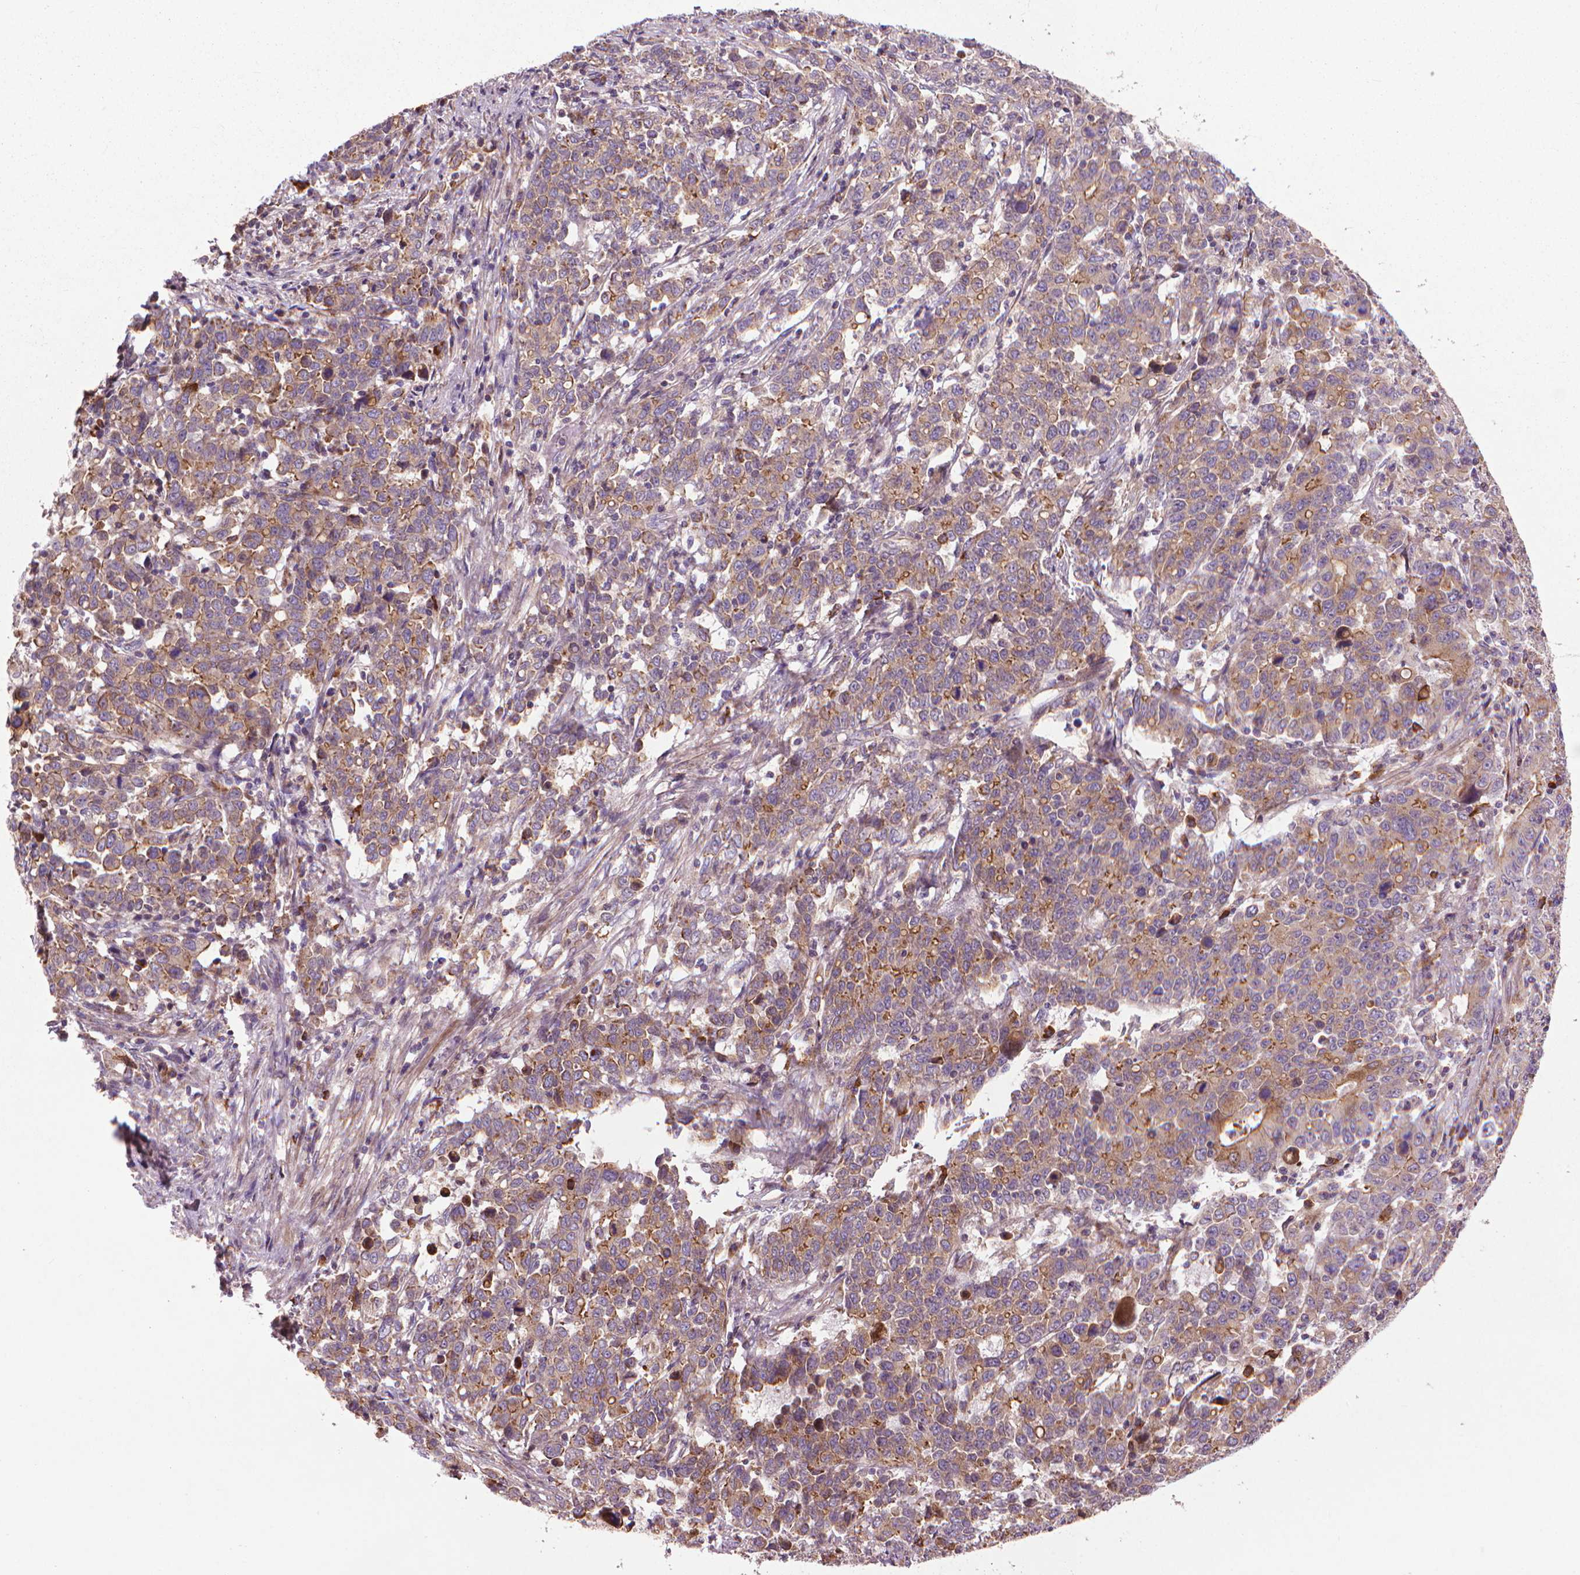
{"staining": {"intensity": "weak", "quantity": "25%-75%", "location": "cytoplasmic/membranous"}, "tissue": "stomach cancer", "cell_type": "Tumor cells", "image_type": "cancer", "snomed": [{"axis": "morphology", "description": "Adenocarcinoma, NOS"}, {"axis": "topography", "description": "Stomach, upper"}], "caption": "Immunohistochemistry photomicrograph of neoplastic tissue: stomach adenocarcinoma stained using immunohistochemistry exhibits low levels of weak protein expression localized specifically in the cytoplasmic/membranous of tumor cells, appearing as a cytoplasmic/membranous brown color.", "gene": "MYH14", "patient": {"sex": "male", "age": 69}}